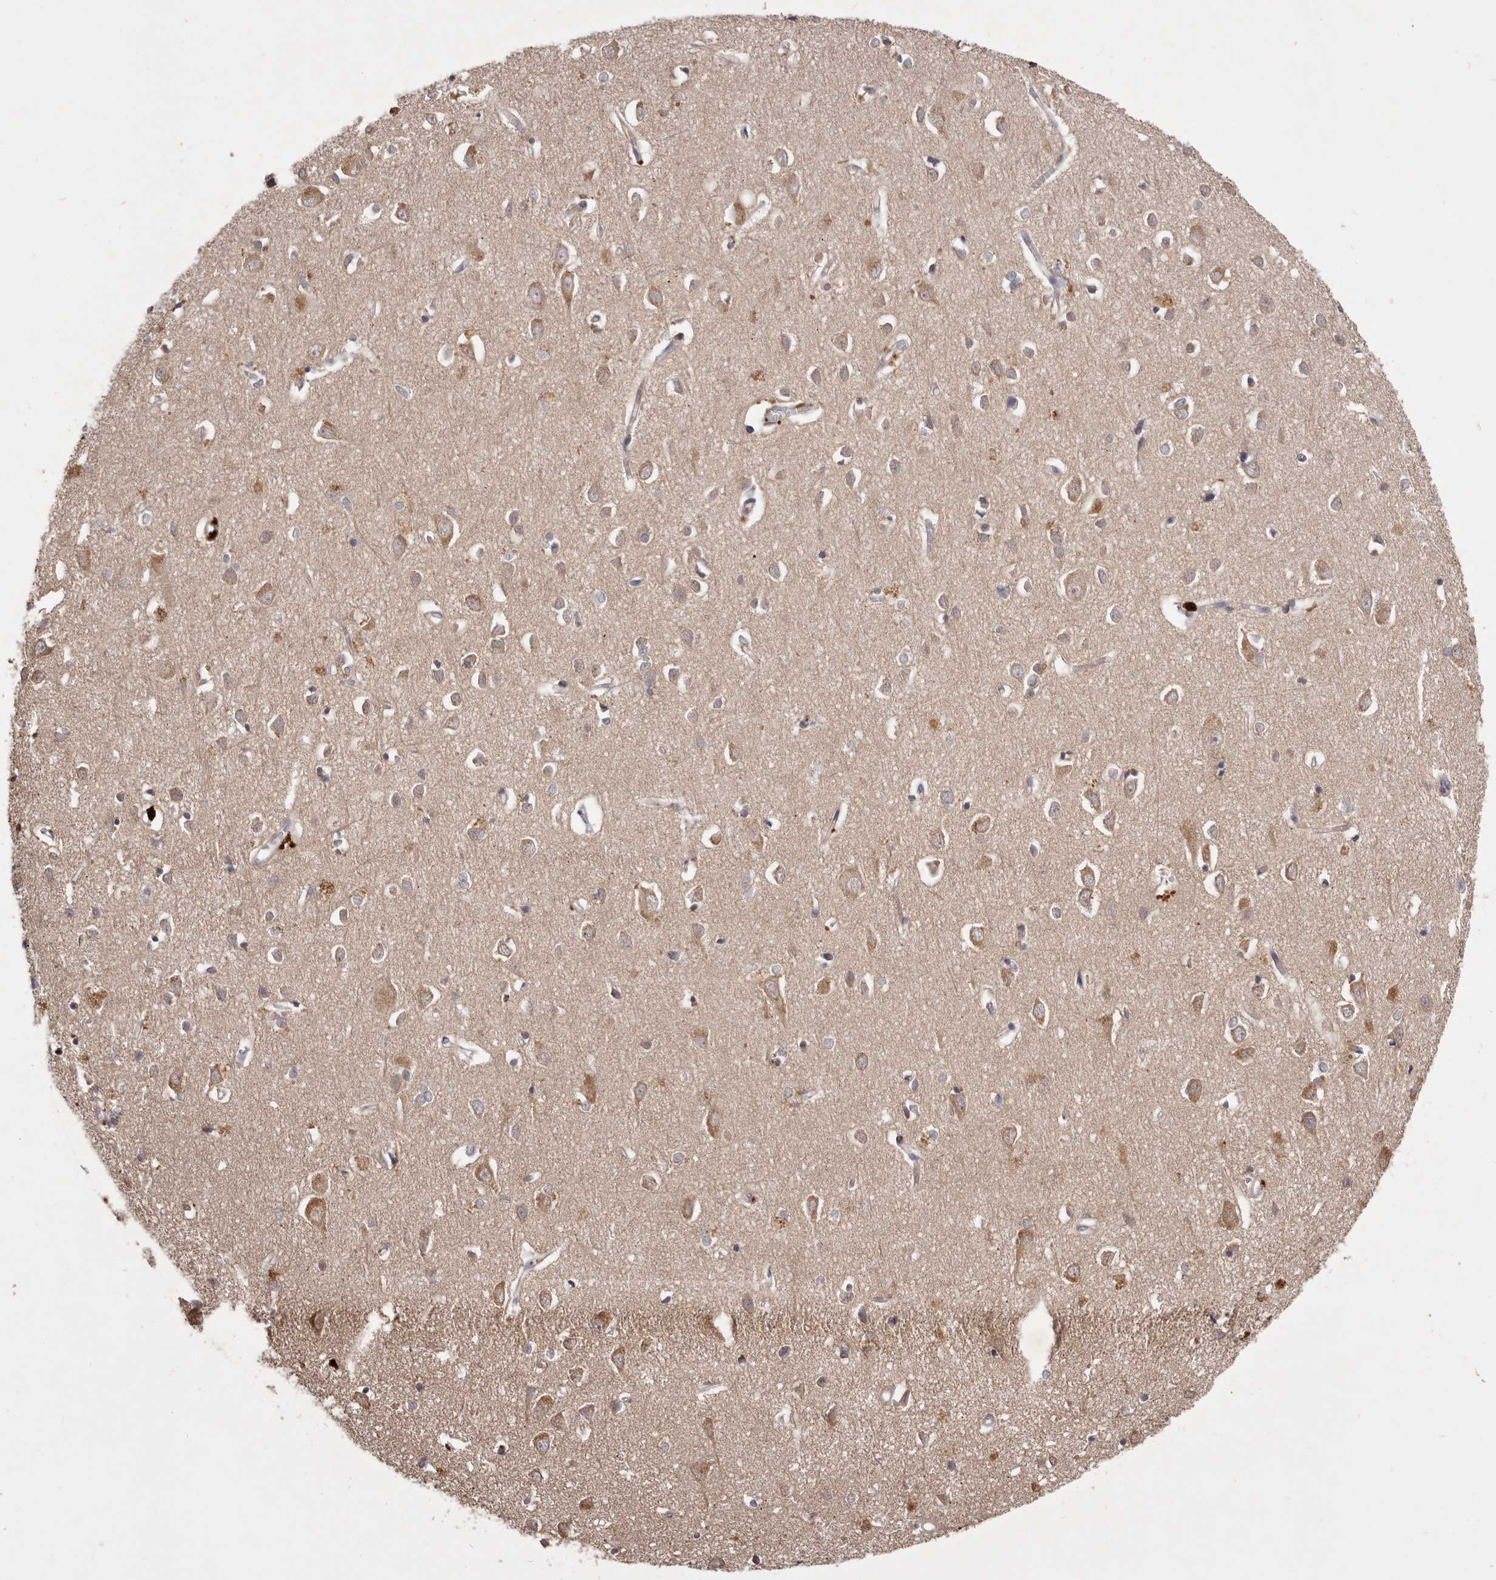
{"staining": {"intensity": "moderate", "quantity": "25%-75%", "location": "cytoplasmic/membranous"}, "tissue": "cerebral cortex", "cell_type": "Endothelial cells", "image_type": "normal", "snomed": [{"axis": "morphology", "description": "Normal tissue, NOS"}, {"axis": "topography", "description": "Cerebral cortex"}], "caption": "Endothelial cells show medium levels of moderate cytoplasmic/membranous expression in approximately 25%-75% of cells in benign human cerebral cortex.", "gene": "PNRC1", "patient": {"sex": "female", "age": 64}}